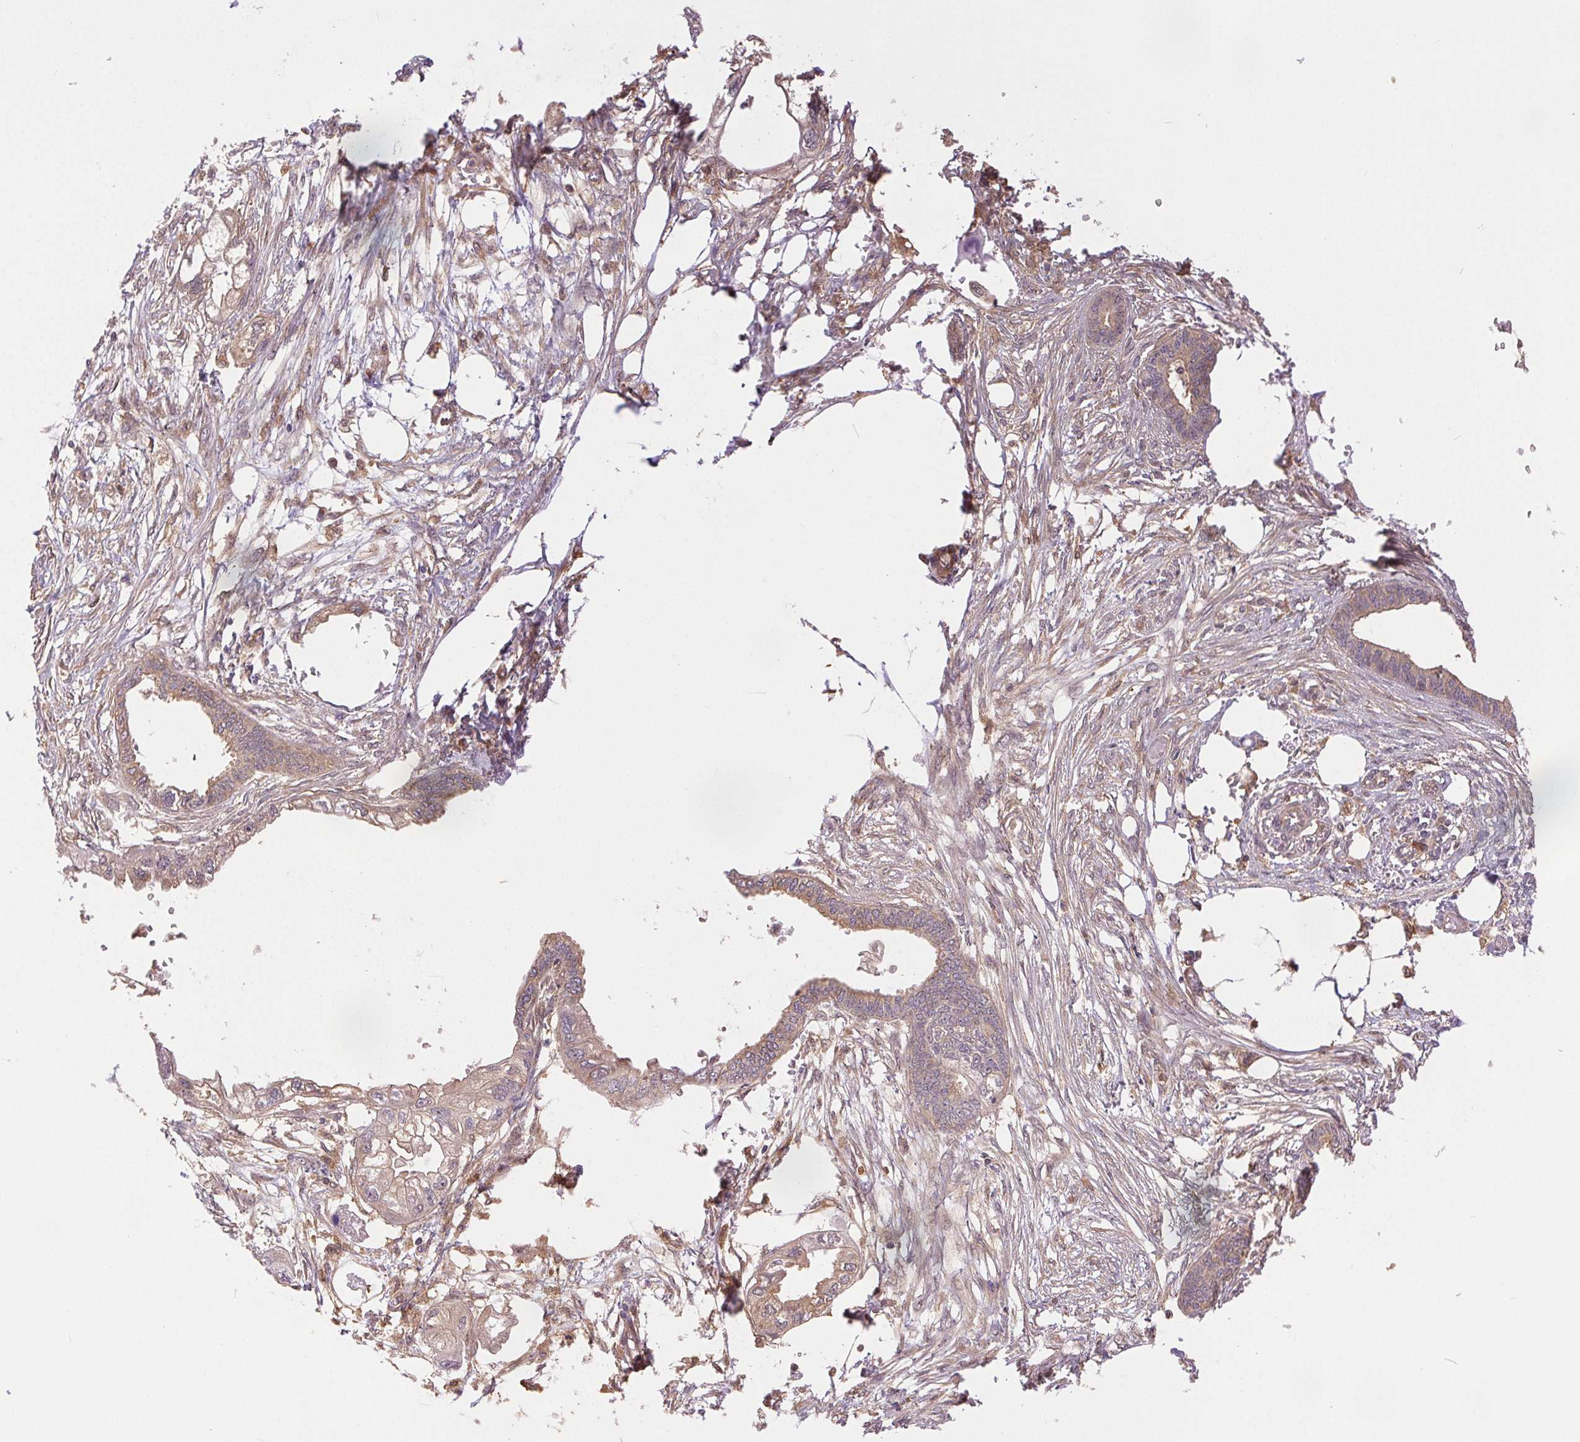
{"staining": {"intensity": "weak", "quantity": "25%-75%", "location": "cytoplasmic/membranous"}, "tissue": "endometrial cancer", "cell_type": "Tumor cells", "image_type": "cancer", "snomed": [{"axis": "morphology", "description": "Adenocarcinoma, NOS"}, {"axis": "morphology", "description": "Adenocarcinoma, metastatic, NOS"}, {"axis": "topography", "description": "Adipose tissue"}, {"axis": "topography", "description": "Endometrium"}], "caption": "Endometrial cancer tissue exhibits weak cytoplasmic/membranous staining in about 25%-75% of tumor cells, visualized by immunohistochemistry. (Stains: DAB in brown, nuclei in blue, Microscopy: brightfield microscopy at high magnification).", "gene": "GDI2", "patient": {"sex": "female", "age": 67}}